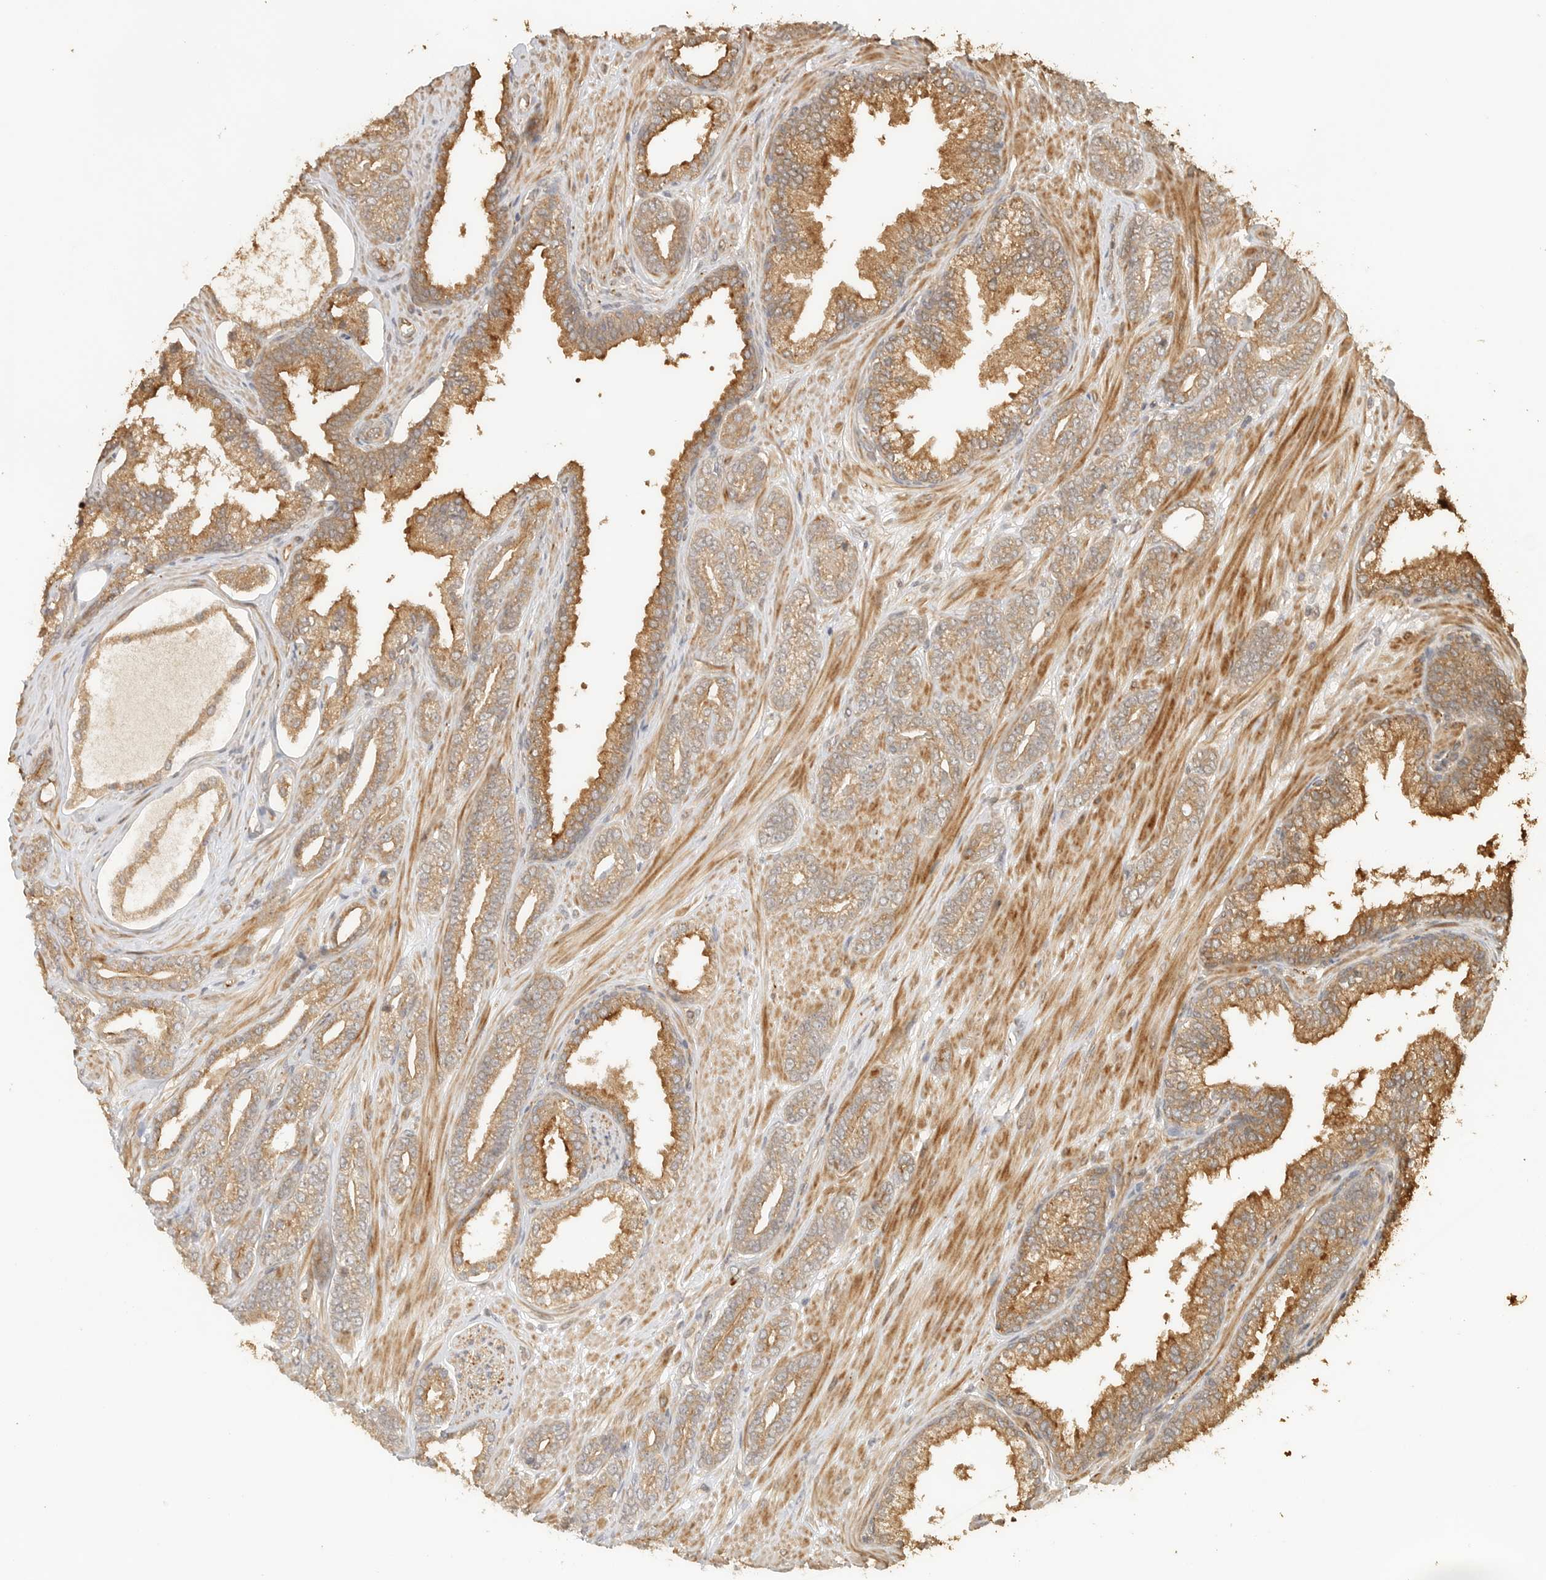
{"staining": {"intensity": "moderate", "quantity": ">75%", "location": "cytoplasmic/membranous"}, "tissue": "prostate cancer", "cell_type": "Tumor cells", "image_type": "cancer", "snomed": [{"axis": "morphology", "description": "Adenocarcinoma, Low grade"}, {"axis": "topography", "description": "Prostate"}], "caption": "Immunohistochemical staining of human prostate adenocarcinoma (low-grade) exhibits moderate cytoplasmic/membranous protein expression in about >75% of tumor cells.", "gene": "OTUD6B", "patient": {"sex": "male", "age": 71}}